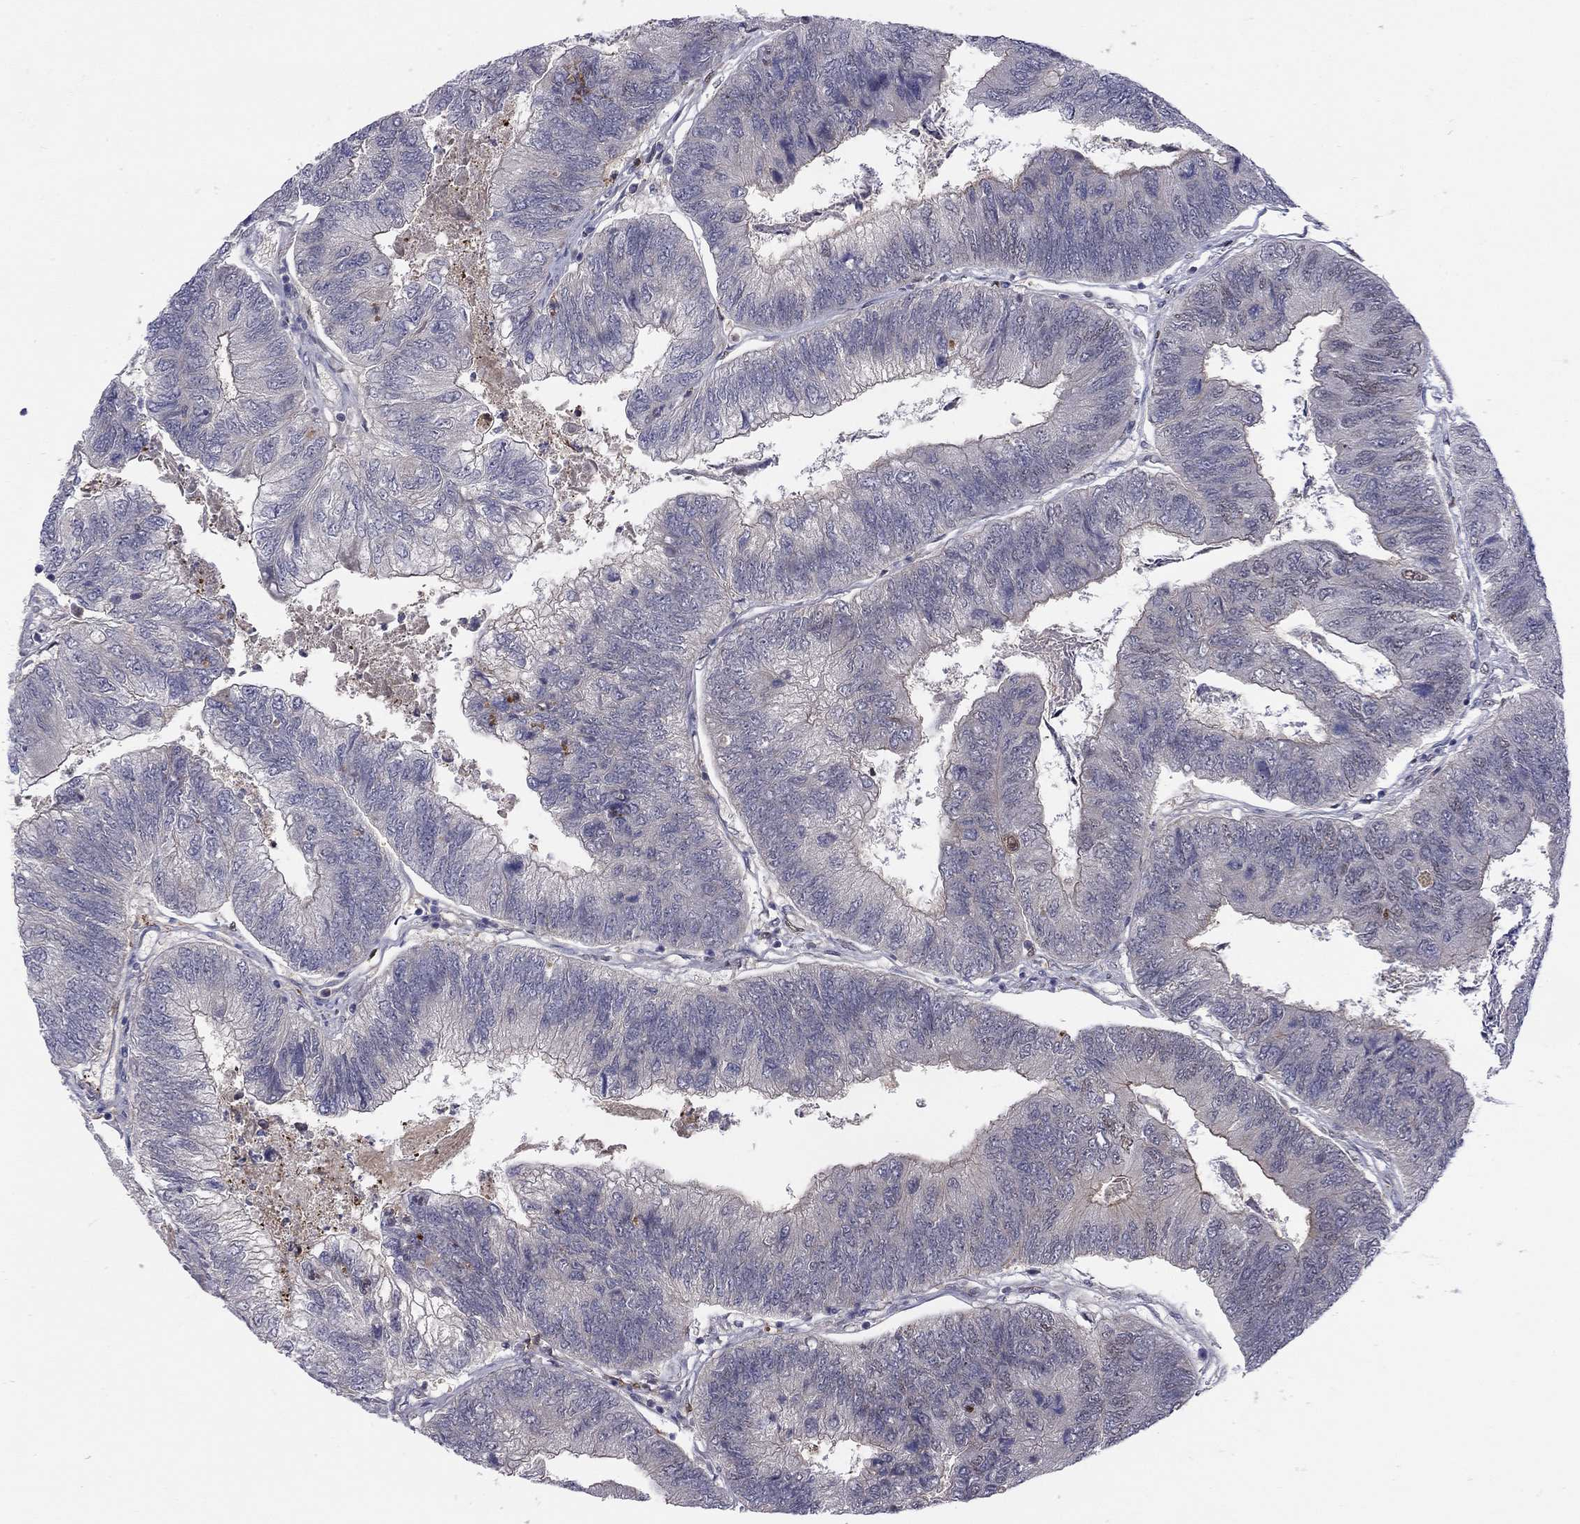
{"staining": {"intensity": "moderate", "quantity": "<25%", "location": "nuclear"}, "tissue": "colorectal cancer", "cell_type": "Tumor cells", "image_type": "cancer", "snomed": [{"axis": "morphology", "description": "Adenocarcinoma, NOS"}, {"axis": "topography", "description": "Colon"}], "caption": "Immunohistochemistry histopathology image of human colorectal cancer stained for a protein (brown), which exhibits low levels of moderate nuclear expression in about <25% of tumor cells.", "gene": "PCGF3", "patient": {"sex": "female", "age": 67}}